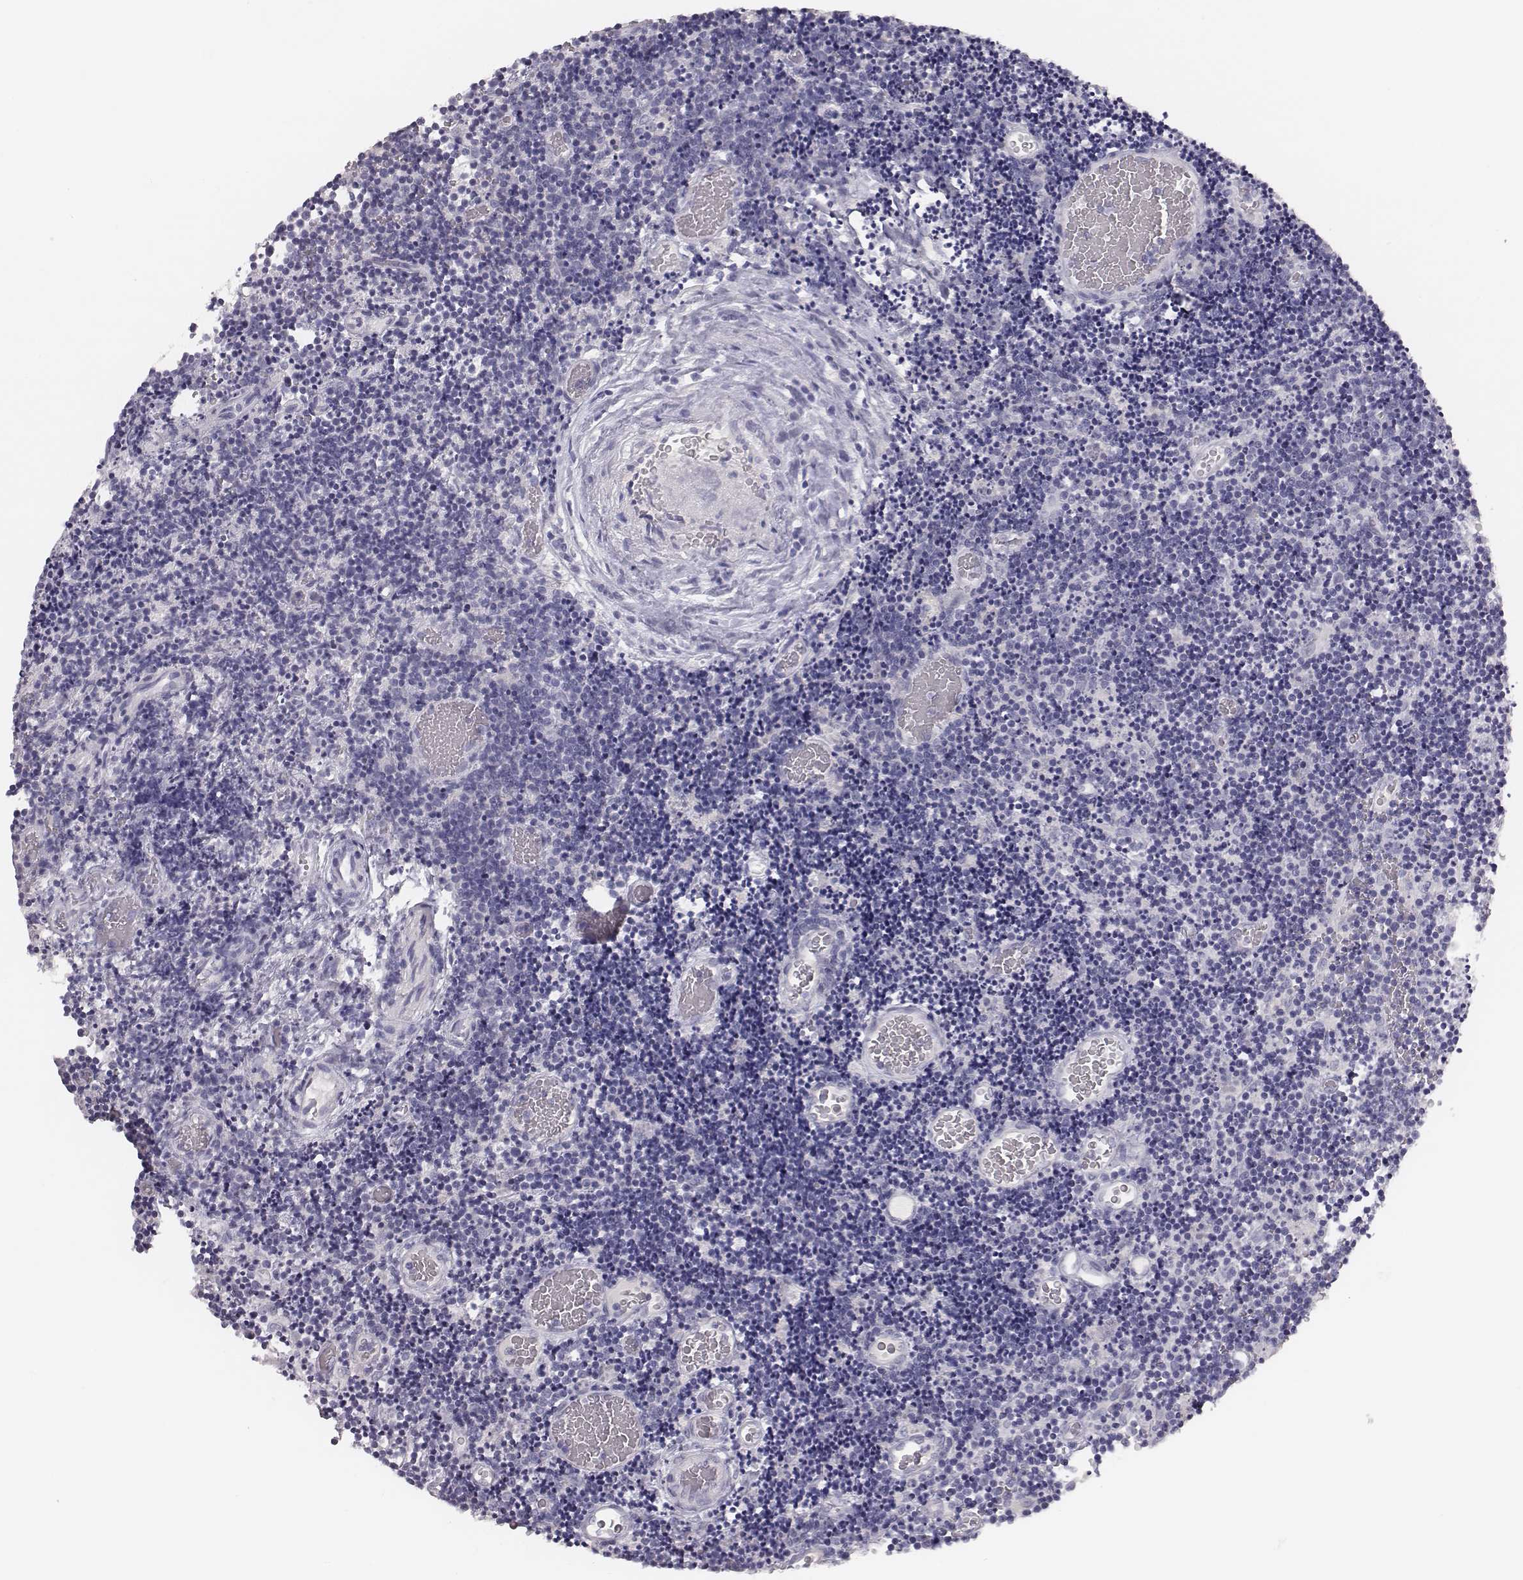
{"staining": {"intensity": "negative", "quantity": "none", "location": "none"}, "tissue": "lymphoma", "cell_type": "Tumor cells", "image_type": "cancer", "snomed": [{"axis": "morphology", "description": "Malignant lymphoma, non-Hodgkin's type, Low grade"}, {"axis": "topography", "description": "Brain"}], "caption": "A photomicrograph of malignant lymphoma, non-Hodgkin's type (low-grade) stained for a protein shows no brown staining in tumor cells. Nuclei are stained in blue.", "gene": "MYH6", "patient": {"sex": "female", "age": 66}}